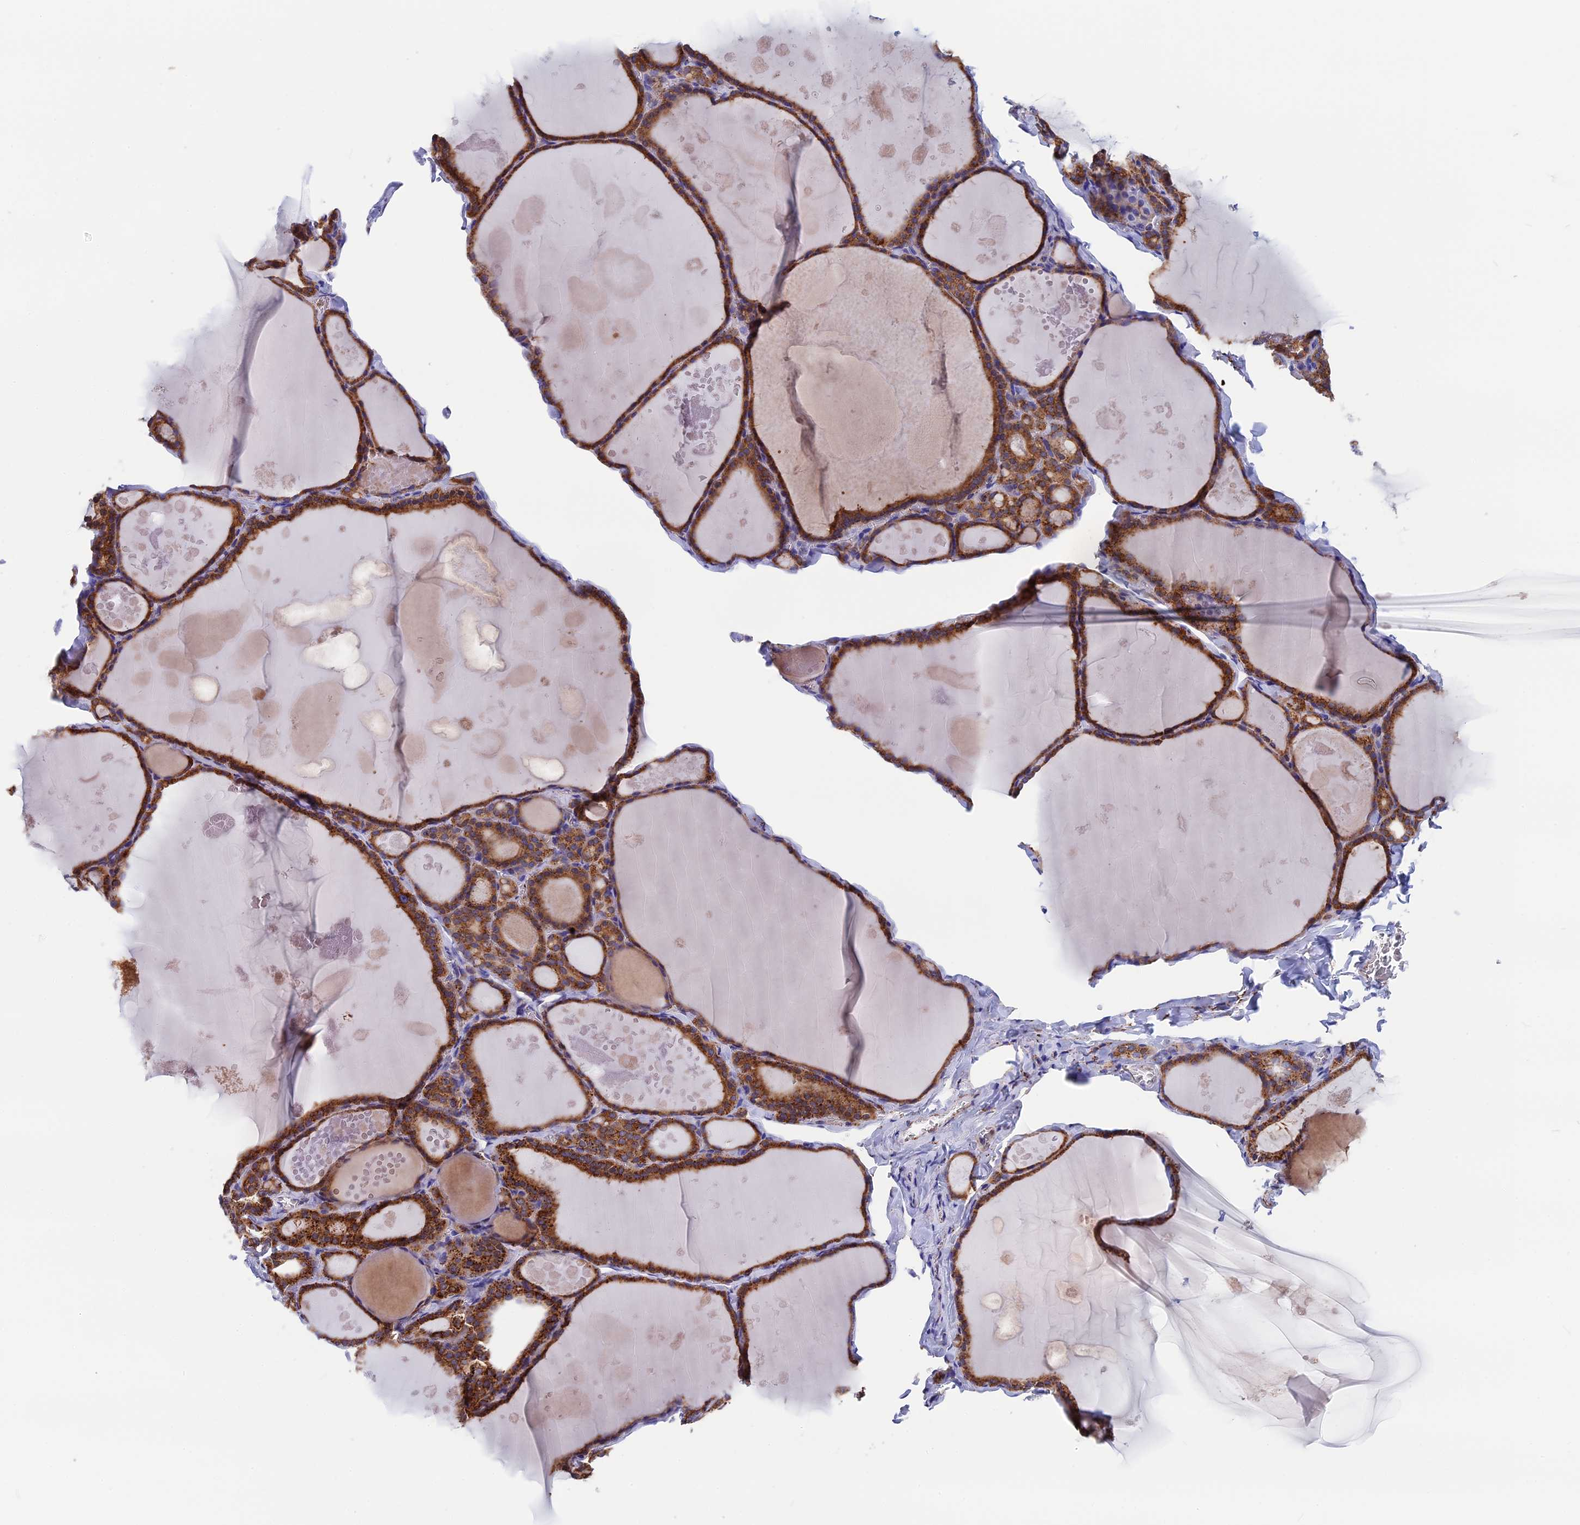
{"staining": {"intensity": "moderate", "quantity": ">75%", "location": "cytoplasmic/membranous"}, "tissue": "thyroid gland", "cell_type": "Glandular cells", "image_type": "normal", "snomed": [{"axis": "morphology", "description": "Normal tissue, NOS"}, {"axis": "topography", "description": "Thyroid gland"}], "caption": "Glandular cells display medium levels of moderate cytoplasmic/membranous expression in about >75% of cells in normal human thyroid gland. (DAB = brown stain, brightfield microscopy at high magnification).", "gene": "WDR83", "patient": {"sex": "male", "age": 56}}